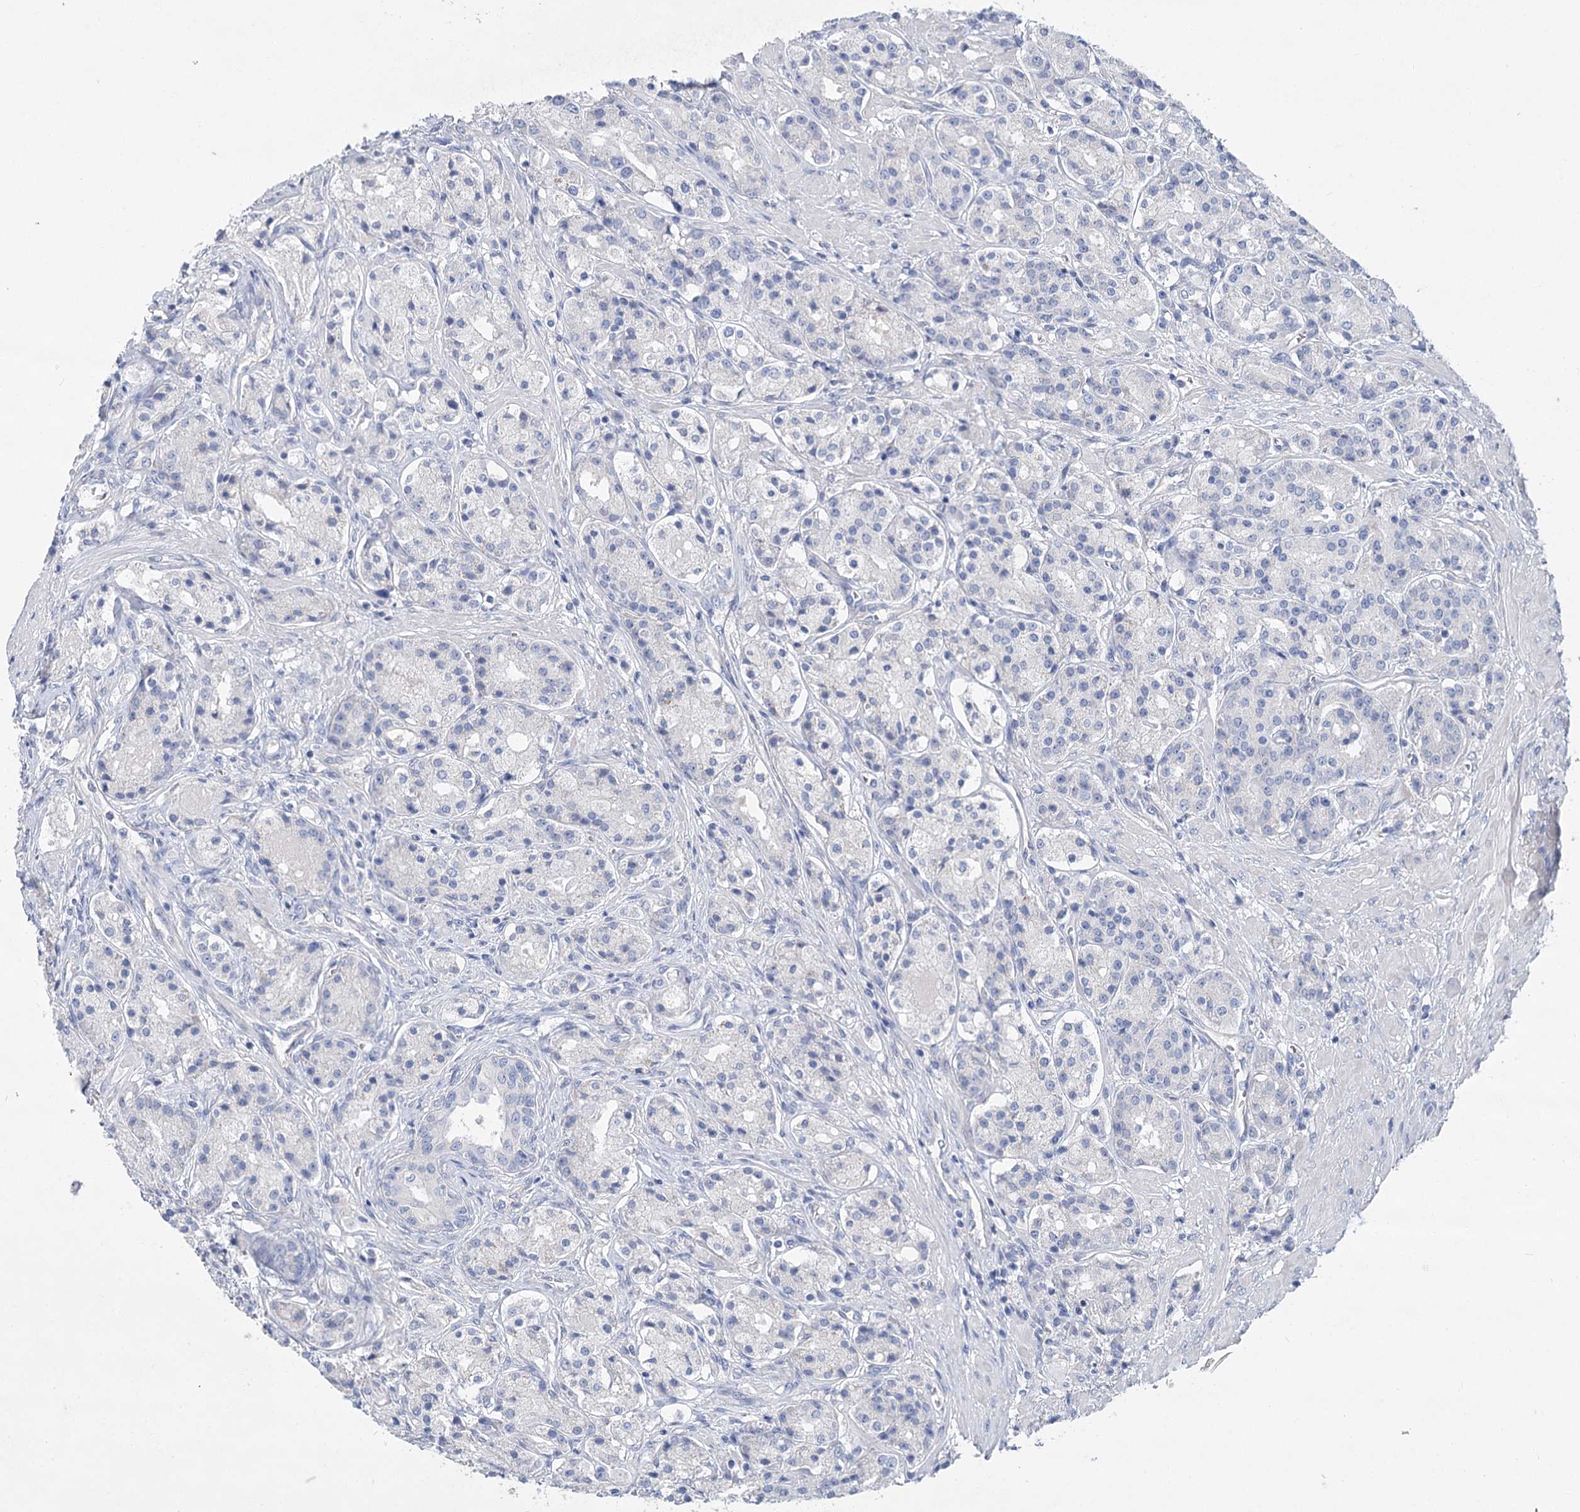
{"staining": {"intensity": "negative", "quantity": "none", "location": "none"}, "tissue": "prostate cancer", "cell_type": "Tumor cells", "image_type": "cancer", "snomed": [{"axis": "morphology", "description": "Adenocarcinoma, High grade"}, {"axis": "topography", "description": "Prostate"}], "caption": "Immunohistochemistry (IHC) histopathology image of neoplastic tissue: prostate high-grade adenocarcinoma stained with DAB demonstrates no significant protein positivity in tumor cells. The staining is performed using DAB brown chromogen with nuclei counter-stained in using hematoxylin.", "gene": "SLC9A3", "patient": {"sex": "male", "age": 60}}